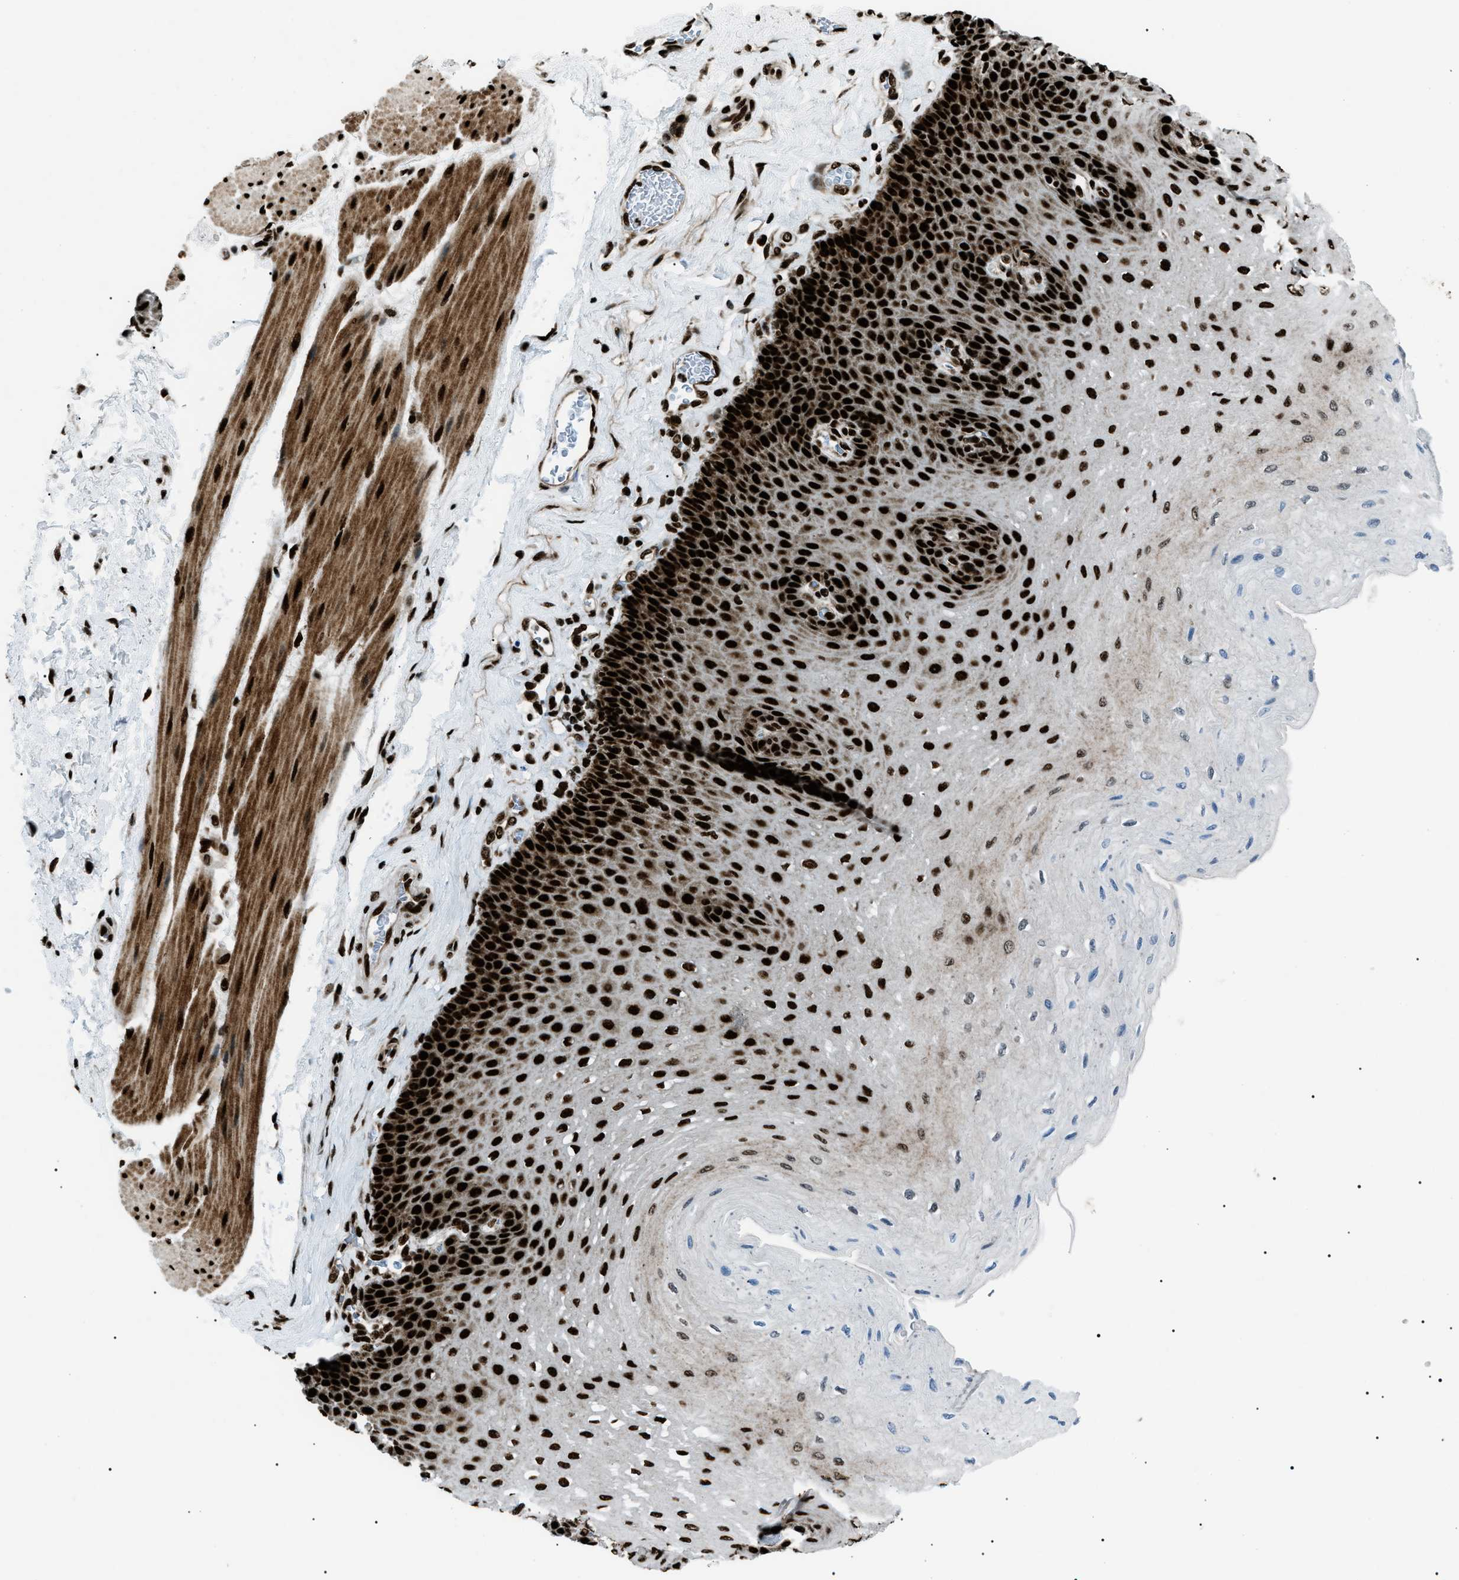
{"staining": {"intensity": "strong", "quantity": ">75%", "location": "nuclear"}, "tissue": "esophagus", "cell_type": "Squamous epithelial cells", "image_type": "normal", "snomed": [{"axis": "morphology", "description": "Normal tissue, NOS"}, {"axis": "topography", "description": "Esophagus"}], "caption": "Esophagus stained with a brown dye reveals strong nuclear positive staining in about >75% of squamous epithelial cells.", "gene": "HNRNPK", "patient": {"sex": "female", "age": 72}}